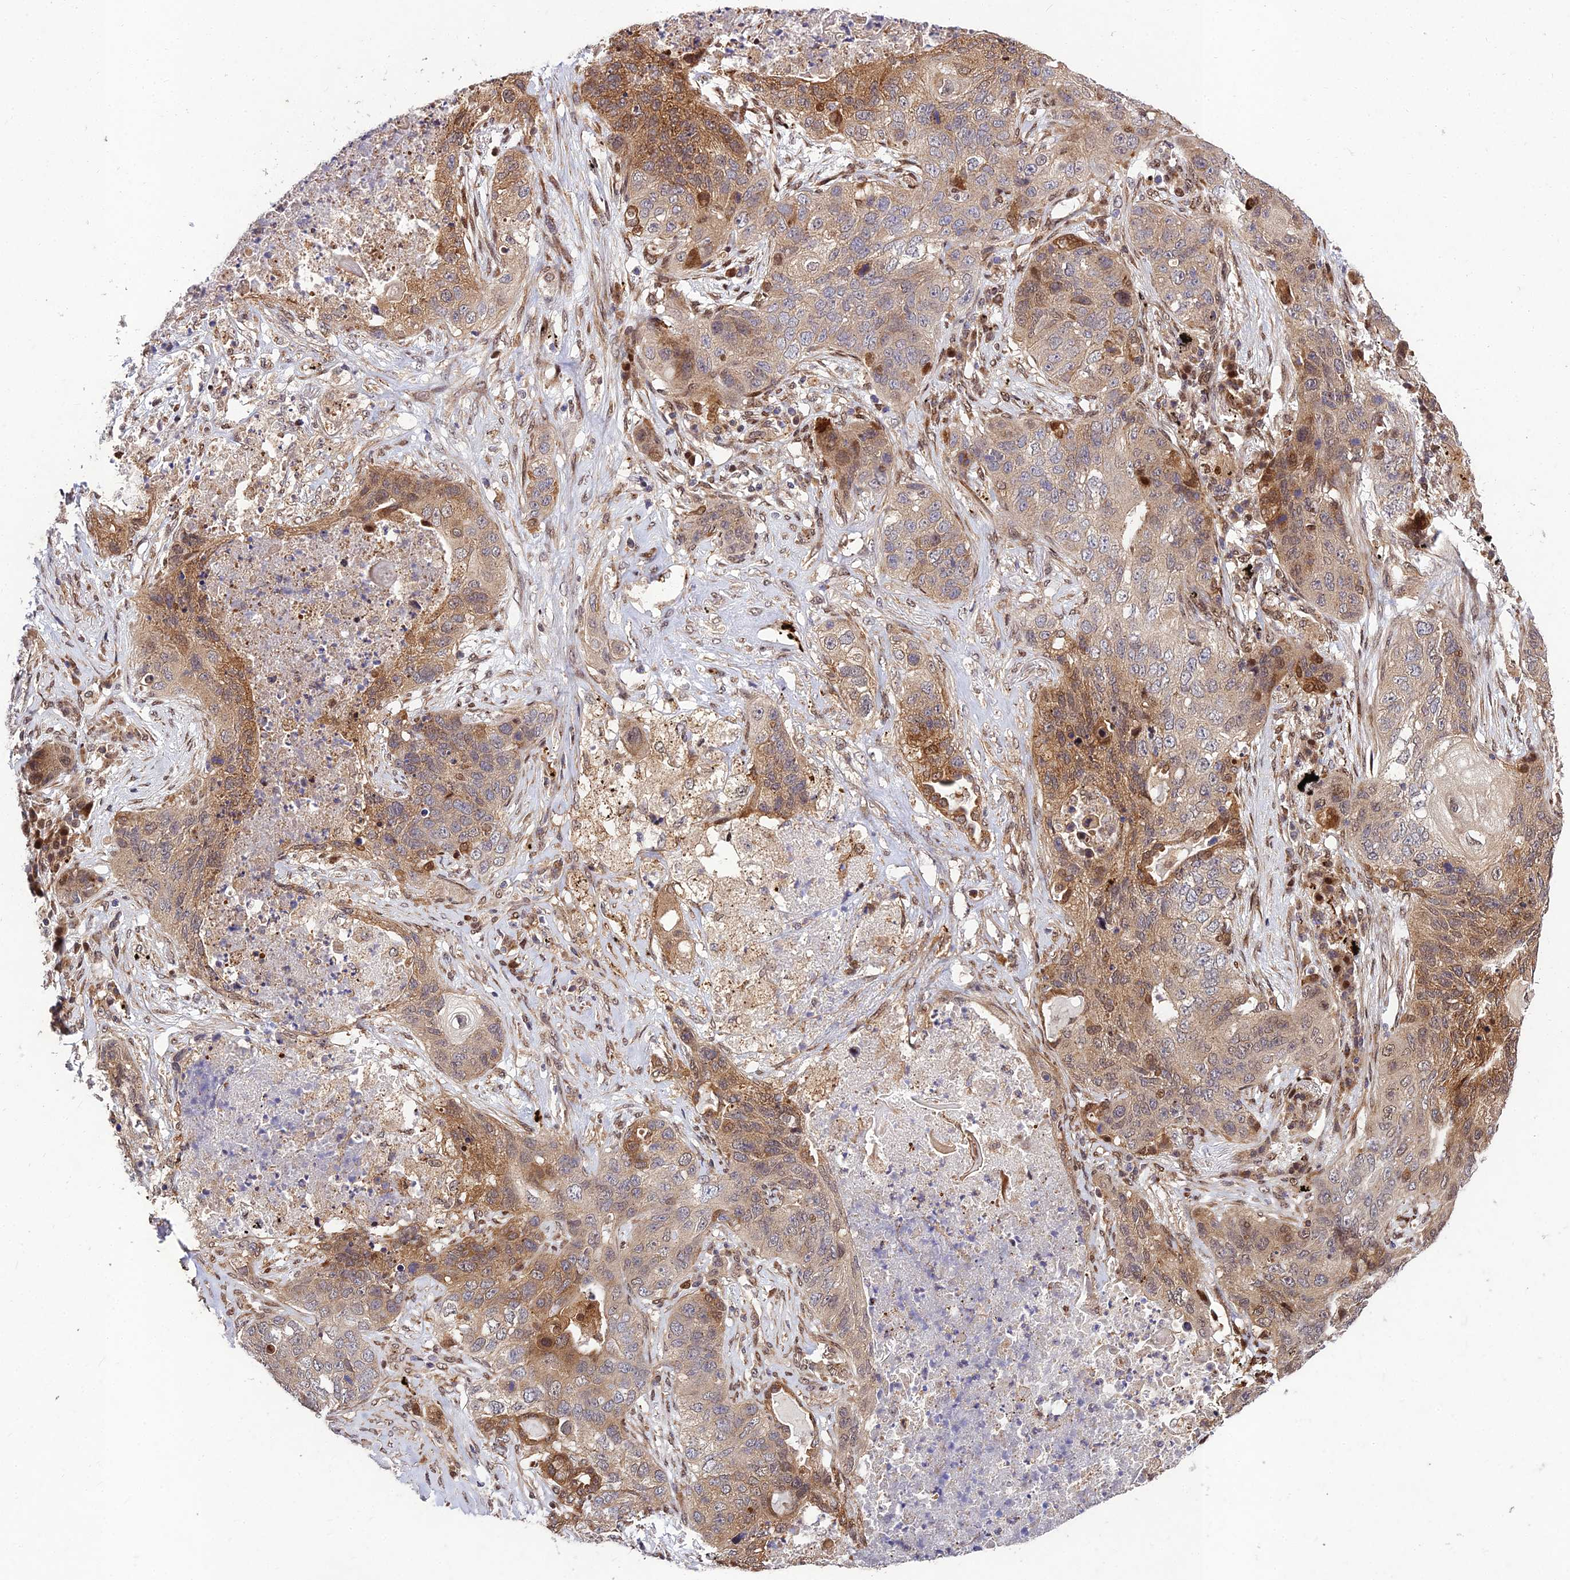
{"staining": {"intensity": "moderate", "quantity": "<25%", "location": "cytoplasmic/membranous,nuclear"}, "tissue": "lung cancer", "cell_type": "Tumor cells", "image_type": "cancer", "snomed": [{"axis": "morphology", "description": "Squamous cell carcinoma, NOS"}, {"axis": "topography", "description": "Lung"}], "caption": "High-power microscopy captured an immunohistochemistry (IHC) photomicrograph of lung cancer (squamous cell carcinoma), revealing moderate cytoplasmic/membranous and nuclear staining in approximately <25% of tumor cells.", "gene": "MKKS", "patient": {"sex": "female", "age": 63}}